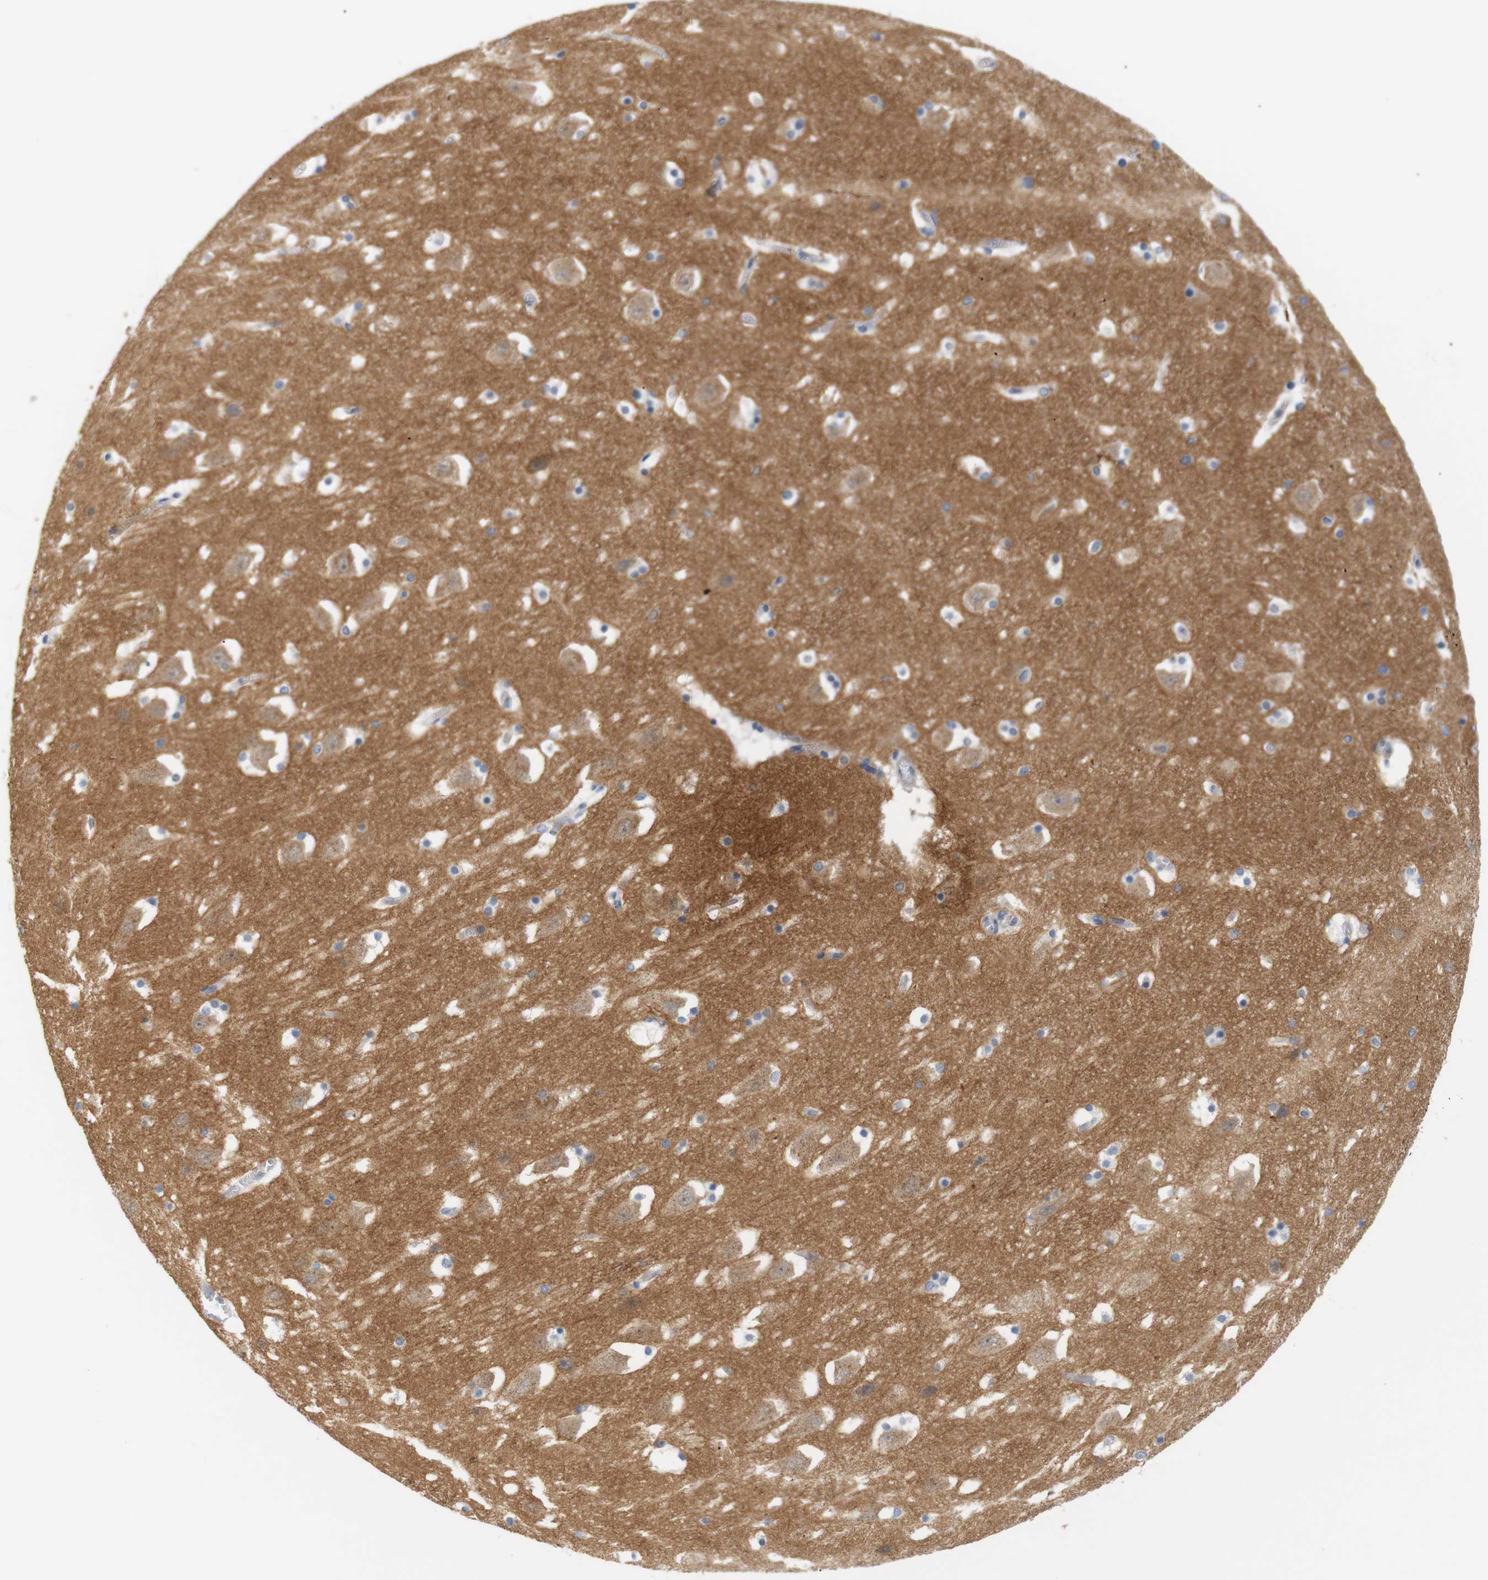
{"staining": {"intensity": "negative", "quantity": "none", "location": "none"}, "tissue": "hippocampus", "cell_type": "Glial cells", "image_type": "normal", "snomed": [{"axis": "morphology", "description": "Normal tissue, NOS"}, {"axis": "topography", "description": "Hippocampus"}], "caption": "Immunohistochemical staining of unremarkable human hippocampus reveals no significant positivity in glial cells. (IHC, brightfield microscopy, high magnification).", "gene": "STMN3", "patient": {"sex": "male", "age": 45}}